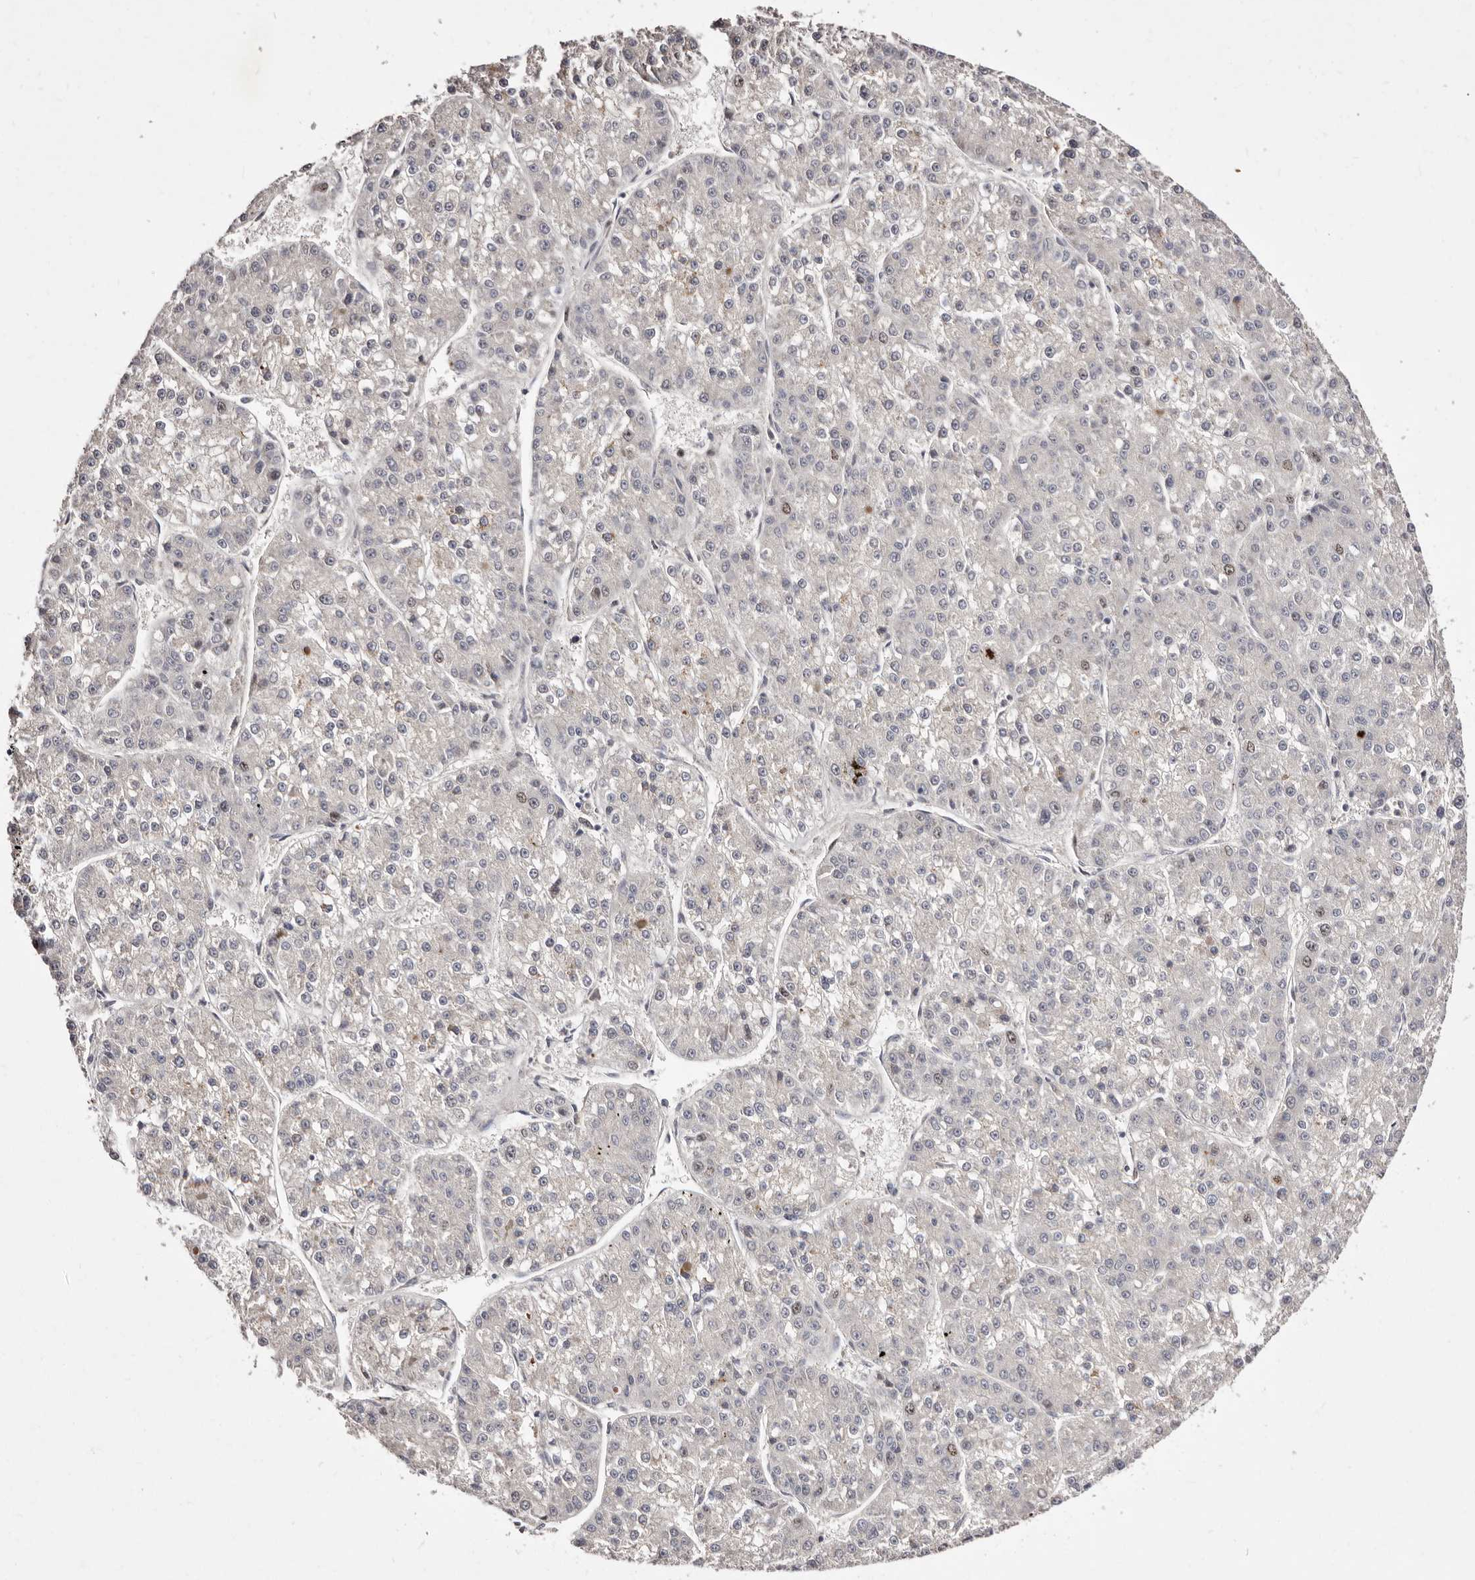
{"staining": {"intensity": "negative", "quantity": "none", "location": "none"}, "tissue": "liver cancer", "cell_type": "Tumor cells", "image_type": "cancer", "snomed": [{"axis": "morphology", "description": "Carcinoma, Hepatocellular, NOS"}, {"axis": "topography", "description": "Liver"}], "caption": "Tumor cells are negative for protein expression in human liver cancer (hepatocellular carcinoma). The staining was performed using DAB (3,3'-diaminobenzidine) to visualize the protein expression in brown, while the nuclei were stained in blue with hematoxylin (Magnification: 20x).", "gene": "CDCA8", "patient": {"sex": "female", "age": 73}}